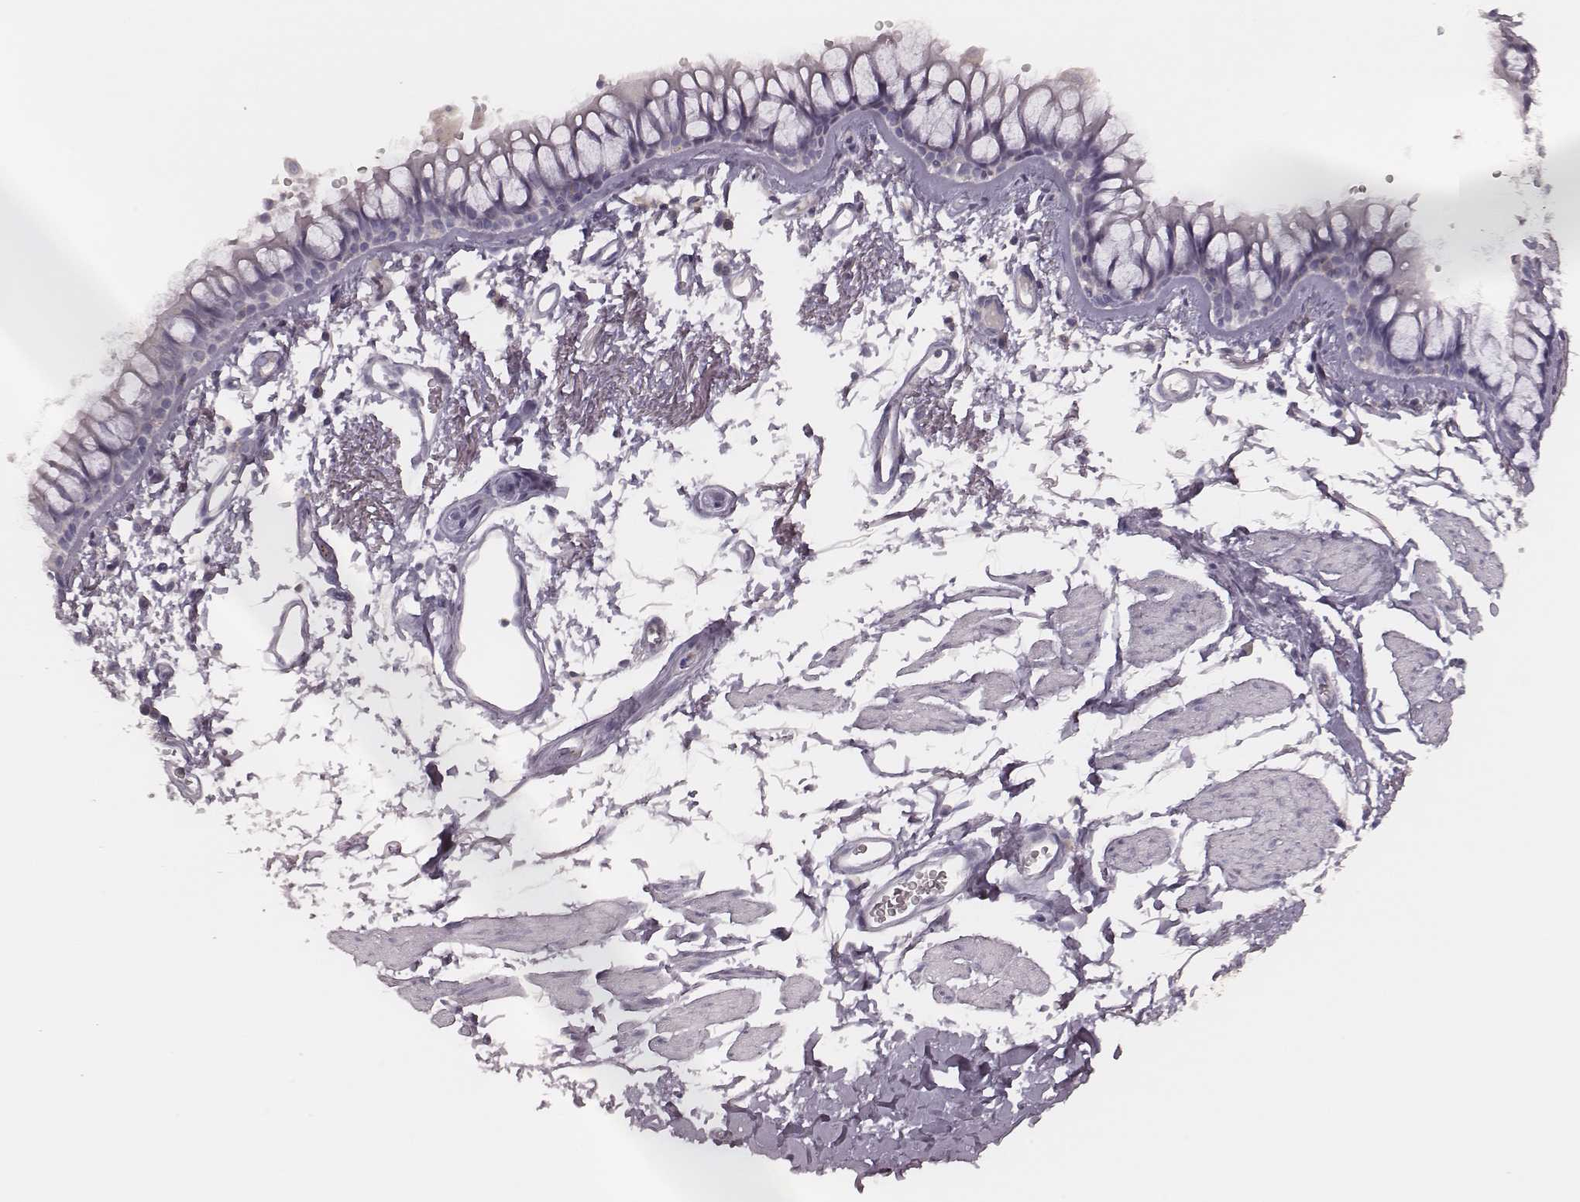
{"staining": {"intensity": "negative", "quantity": "none", "location": "none"}, "tissue": "bronchus", "cell_type": "Respiratory epithelial cells", "image_type": "normal", "snomed": [{"axis": "morphology", "description": "Normal tissue, NOS"}, {"axis": "topography", "description": "Cartilage tissue"}, {"axis": "topography", "description": "Bronchus"}], "caption": "Immunohistochemical staining of normal human bronchus demonstrates no significant staining in respiratory epithelial cells. The staining was performed using DAB (3,3'-diaminobenzidine) to visualize the protein expression in brown, while the nuclei were stained in blue with hematoxylin (Magnification: 20x).", "gene": "MSX1", "patient": {"sex": "female", "age": 79}}